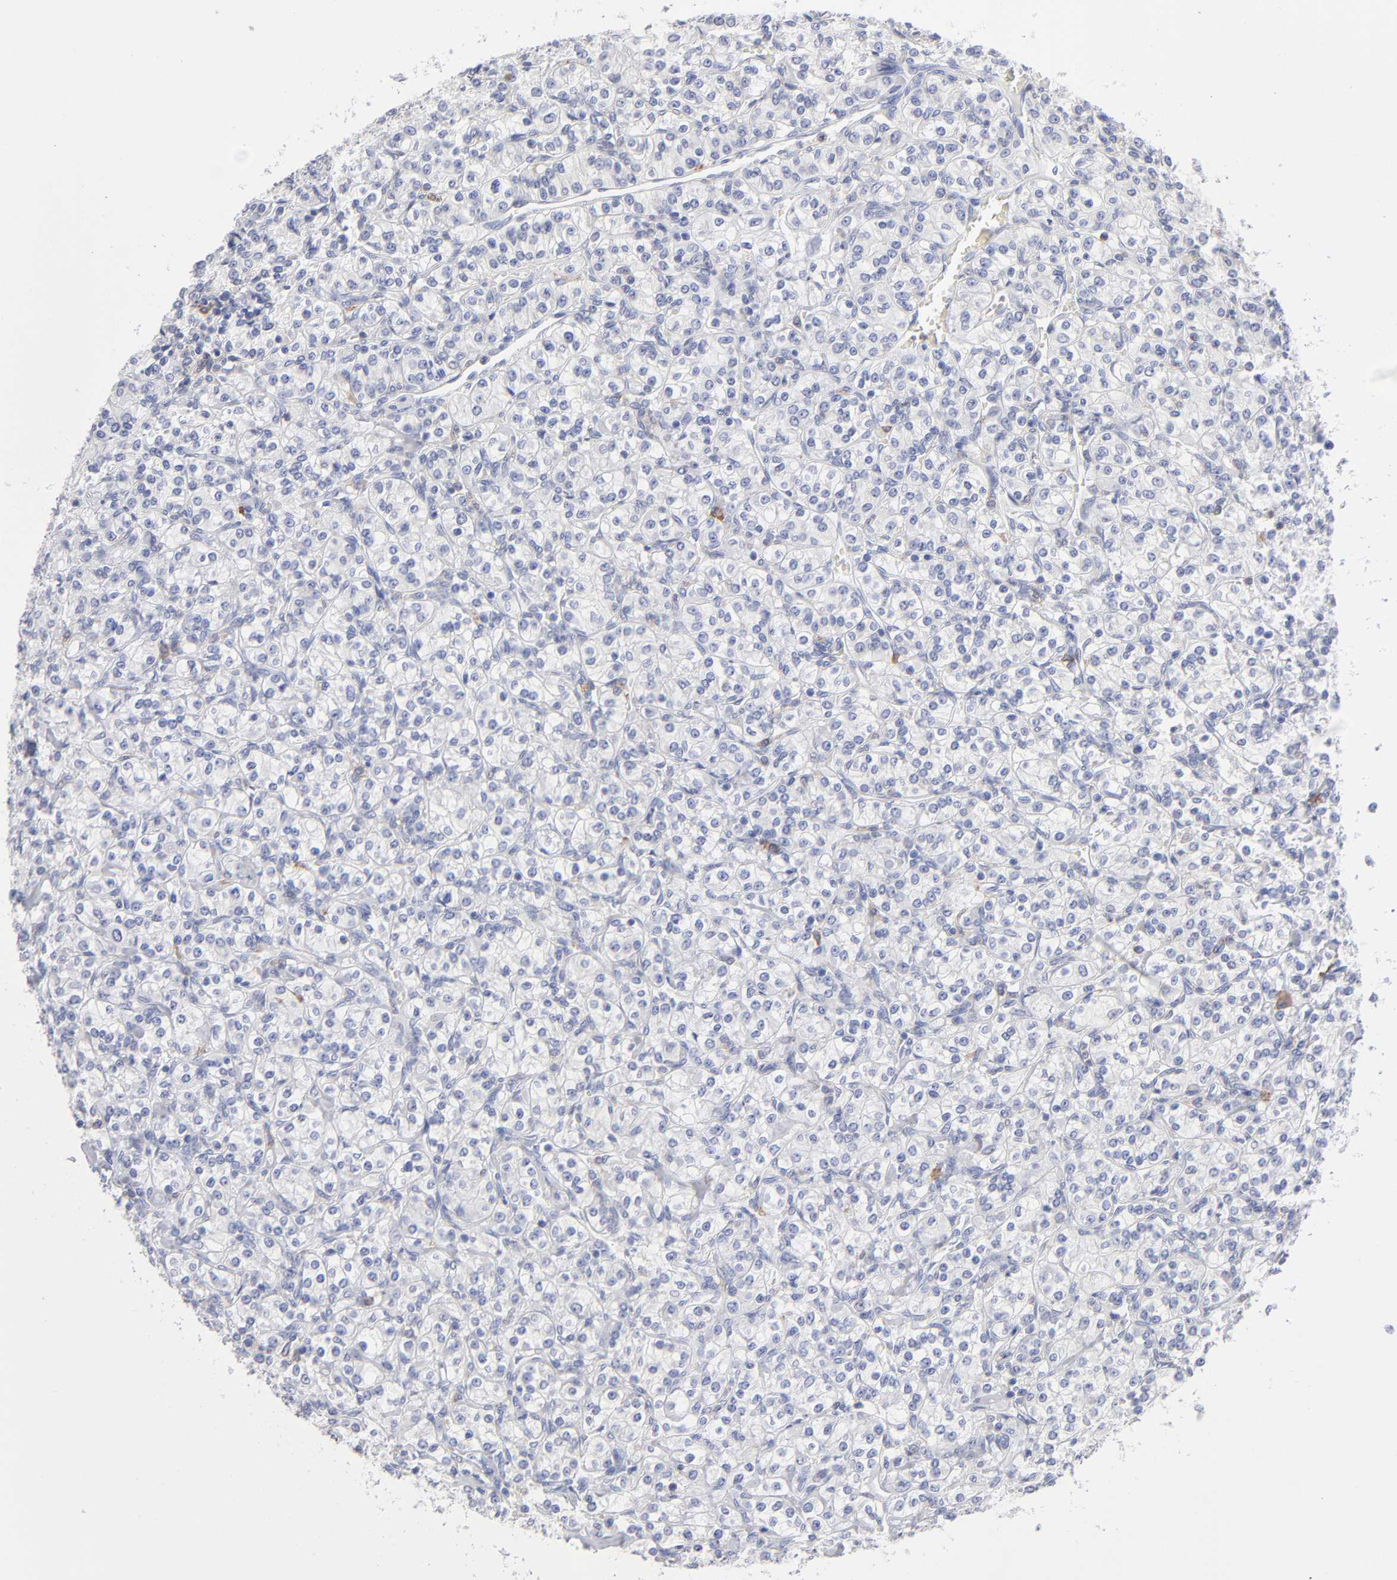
{"staining": {"intensity": "negative", "quantity": "none", "location": "none"}, "tissue": "renal cancer", "cell_type": "Tumor cells", "image_type": "cancer", "snomed": [{"axis": "morphology", "description": "Adenocarcinoma, NOS"}, {"axis": "topography", "description": "Kidney"}], "caption": "The immunohistochemistry (IHC) micrograph has no significant positivity in tumor cells of adenocarcinoma (renal) tissue. Nuclei are stained in blue.", "gene": "LAT2", "patient": {"sex": "male", "age": 77}}